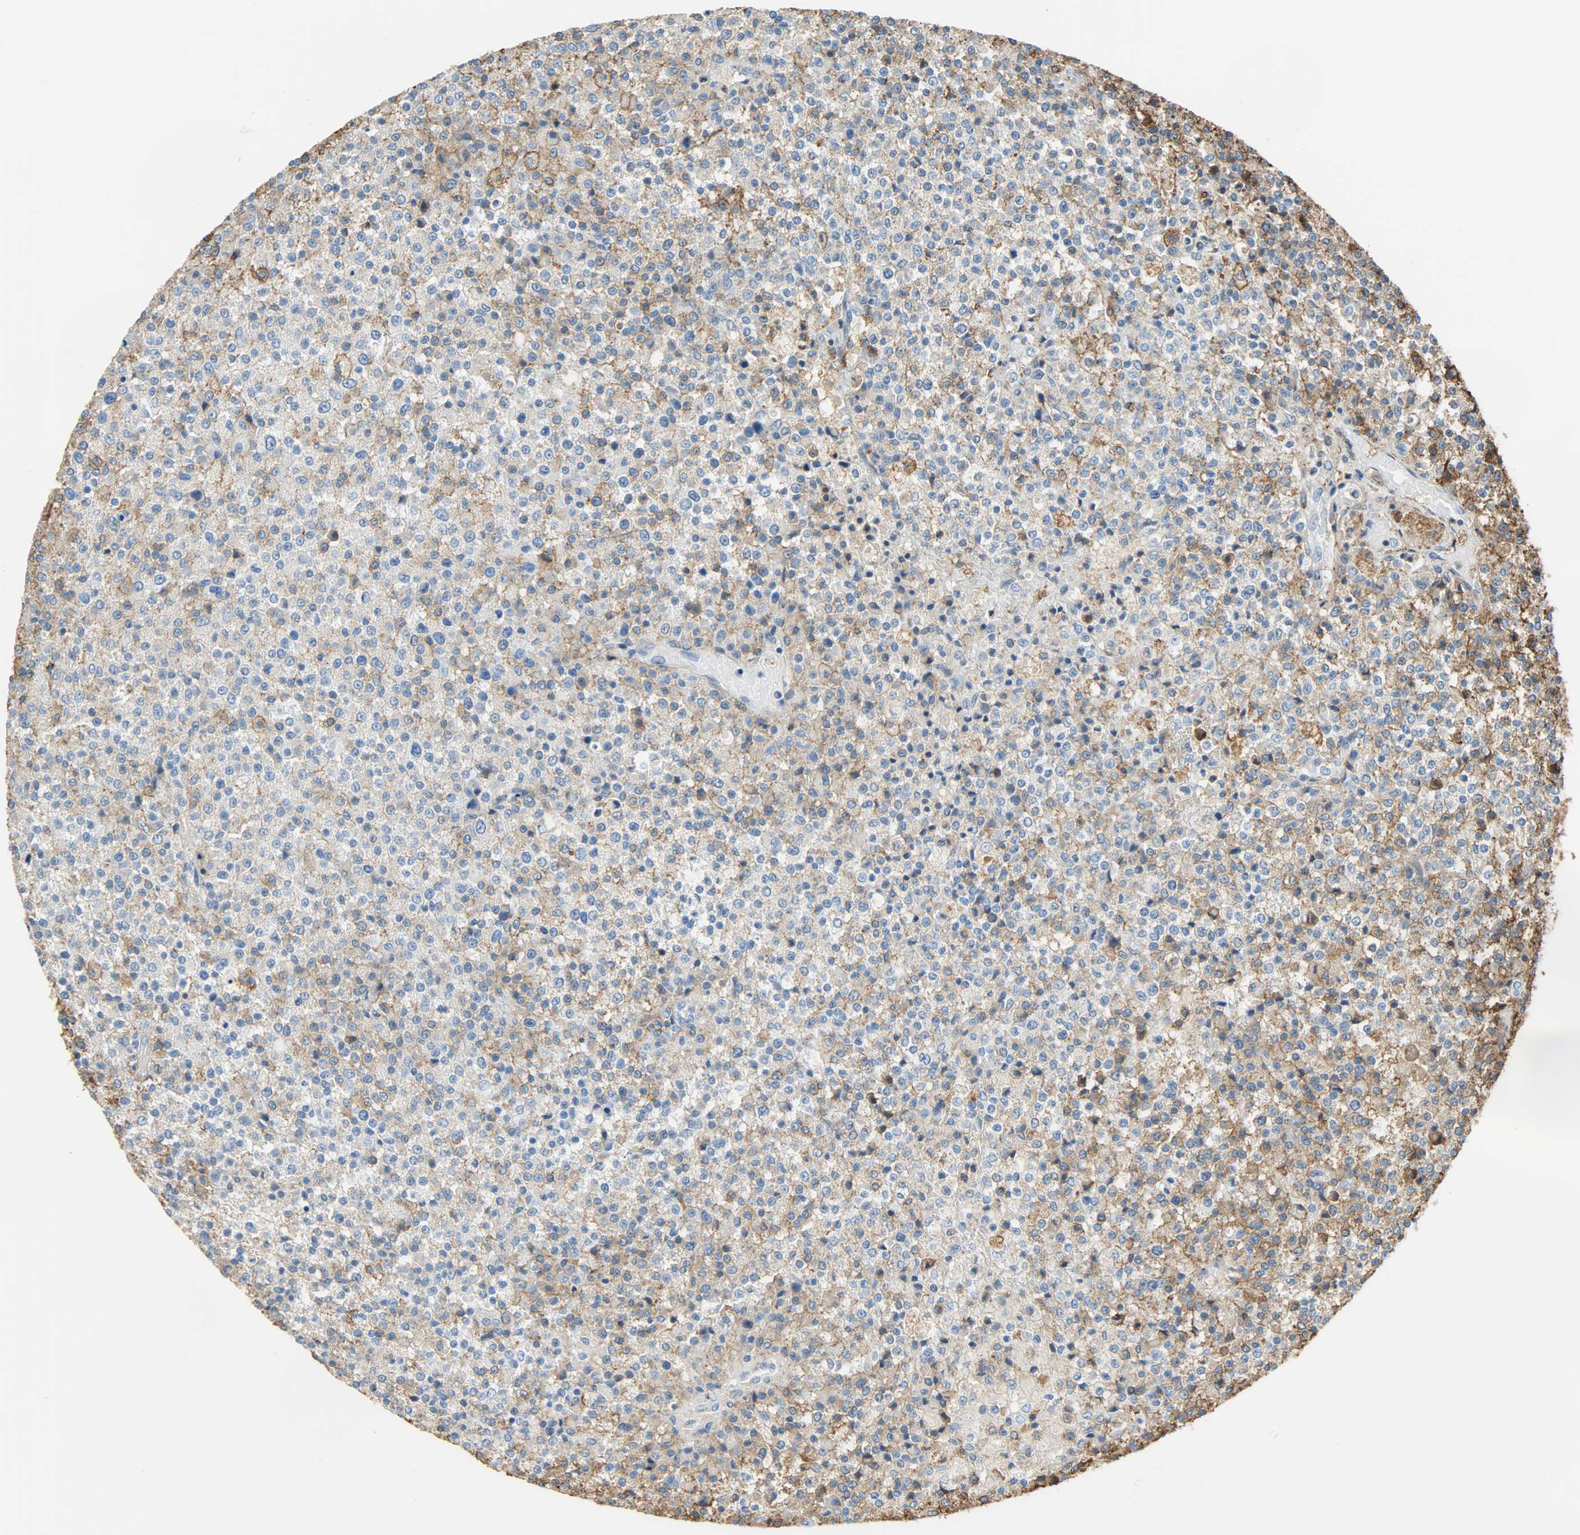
{"staining": {"intensity": "moderate", "quantity": "<25%", "location": "cytoplasmic/membranous"}, "tissue": "testis cancer", "cell_type": "Tumor cells", "image_type": "cancer", "snomed": [{"axis": "morphology", "description": "Seminoma, NOS"}, {"axis": "topography", "description": "Testis"}], "caption": "Immunohistochemistry (DAB (3,3'-diaminobenzidine)) staining of seminoma (testis) exhibits moderate cytoplasmic/membranous protein positivity in approximately <25% of tumor cells.", "gene": "ANXA6", "patient": {"sex": "male", "age": 59}}